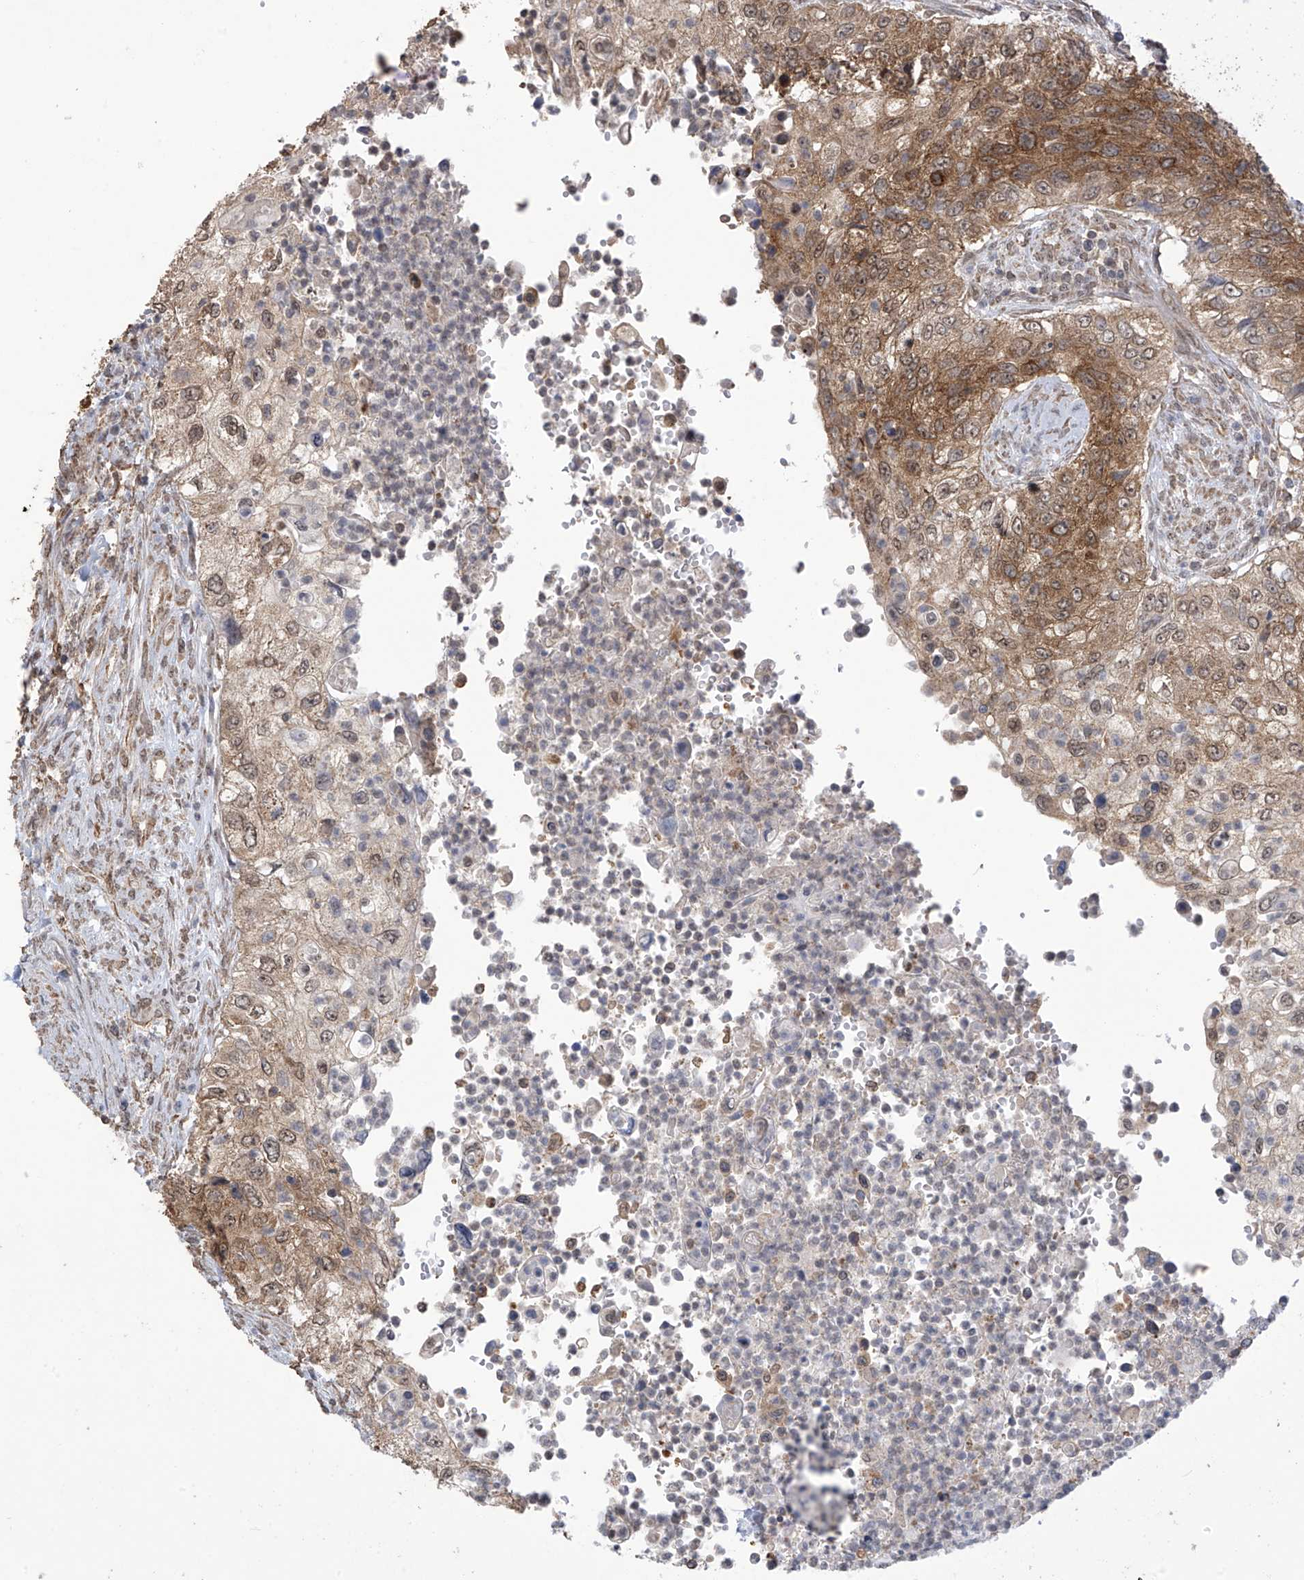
{"staining": {"intensity": "moderate", "quantity": ">75%", "location": "cytoplasmic/membranous,nuclear"}, "tissue": "urothelial cancer", "cell_type": "Tumor cells", "image_type": "cancer", "snomed": [{"axis": "morphology", "description": "Urothelial carcinoma, High grade"}, {"axis": "topography", "description": "Urinary bladder"}], "caption": "Immunohistochemistry (DAB (3,3'-diaminobenzidine)) staining of urothelial cancer exhibits moderate cytoplasmic/membranous and nuclear protein expression in approximately >75% of tumor cells. (DAB IHC, brown staining for protein, blue staining for nuclei).", "gene": "KIAA1522", "patient": {"sex": "female", "age": 60}}